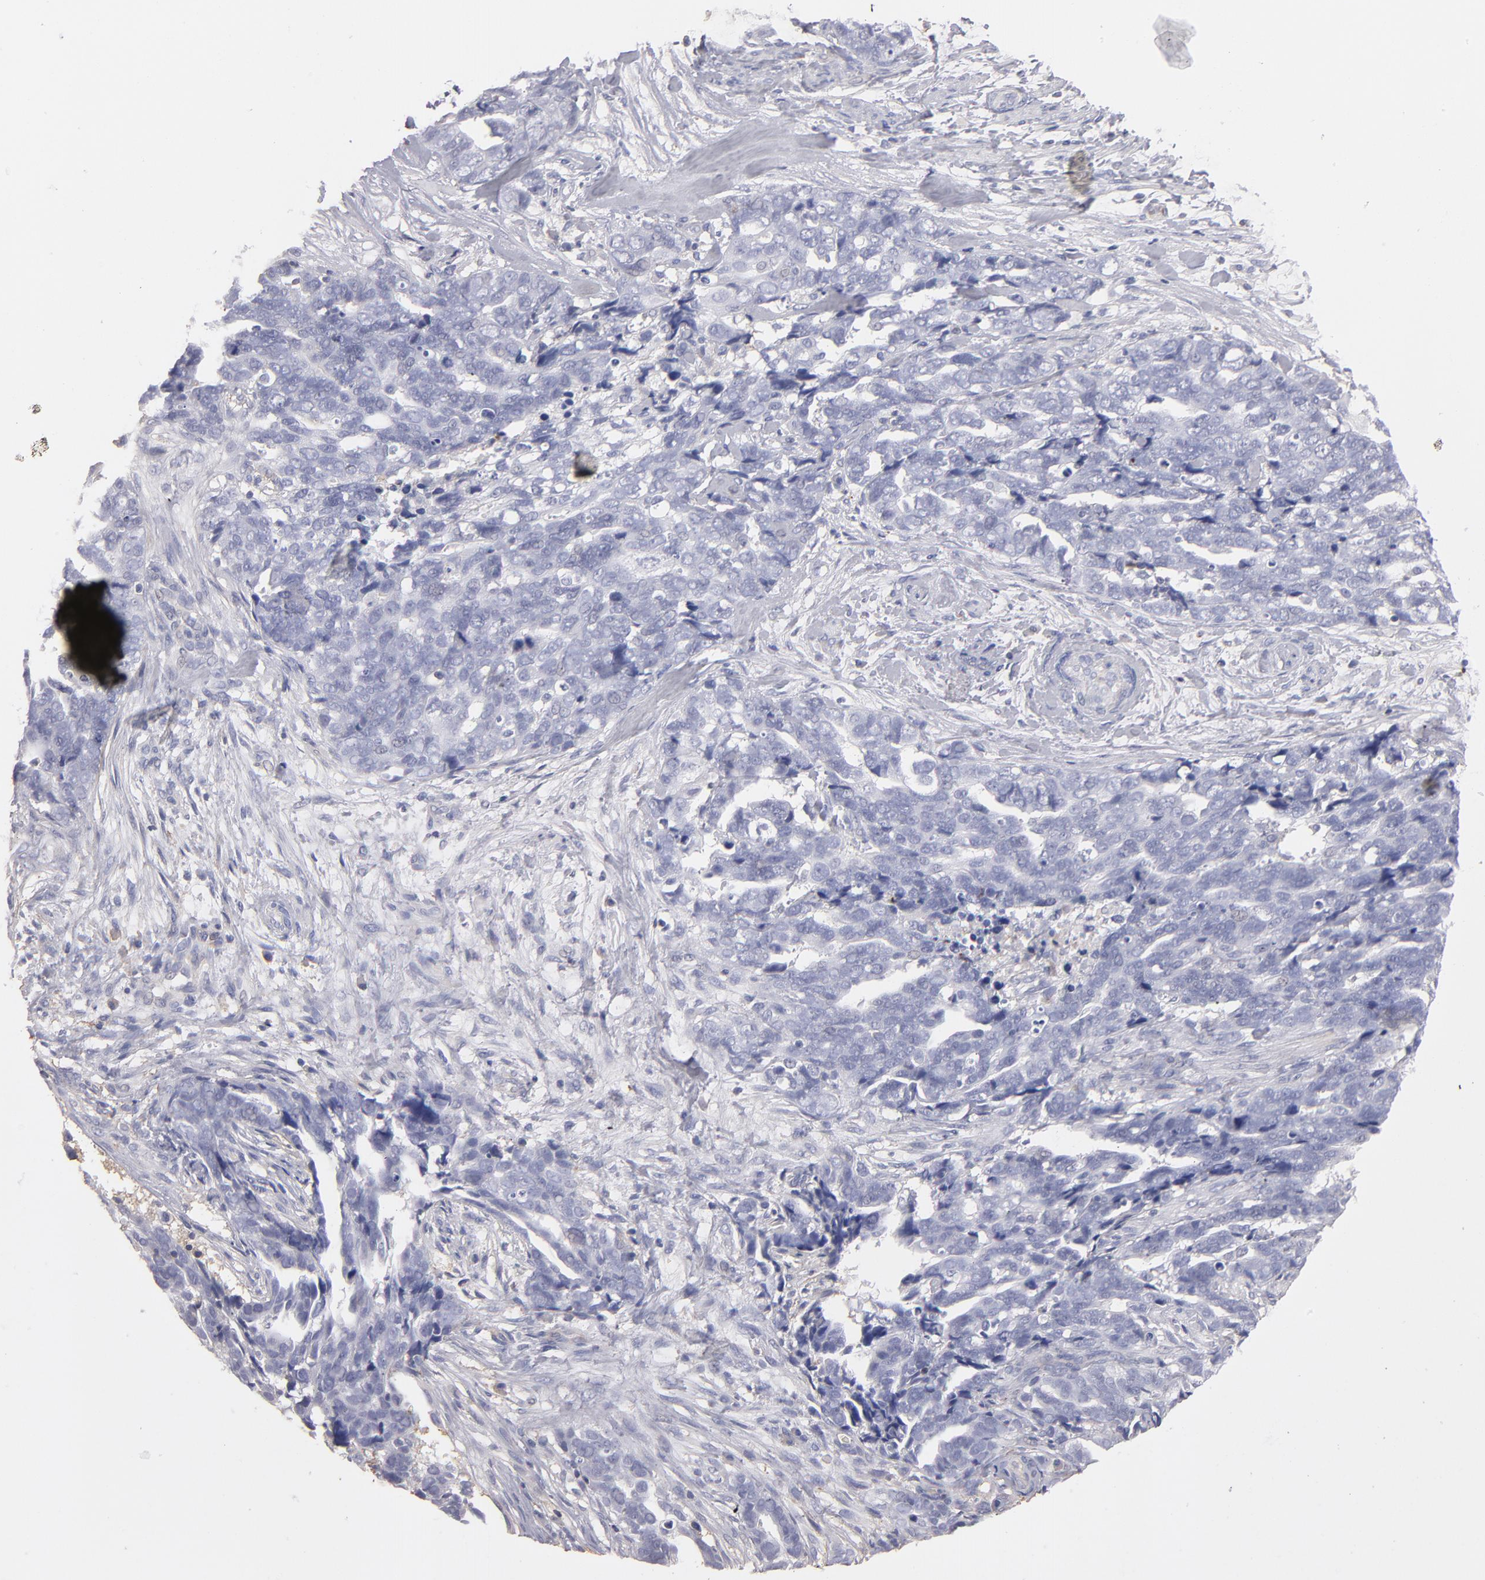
{"staining": {"intensity": "negative", "quantity": "none", "location": "none"}, "tissue": "ovarian cancer", "cell_type": "Tumor cells", "image_type": "cancer", "snomed": [{"axis": "morphology", "description": "Normal tissue, NOS"}, {"axis": "morphology", "description": "Cystadenocarcinoma, serous, NOS"}, {"axis": "topography", "description": "Fallopian tube"}, {"axis": "topography", "description": "Ovary"}], "caption": "IHC micrograph of neoplastic tissue: human ovarian cancer stained with DAB exhibits no significant protein expression in tumor cells.", "gene": "ABCB1", "patient": {"sex": "female", "age": 56}}